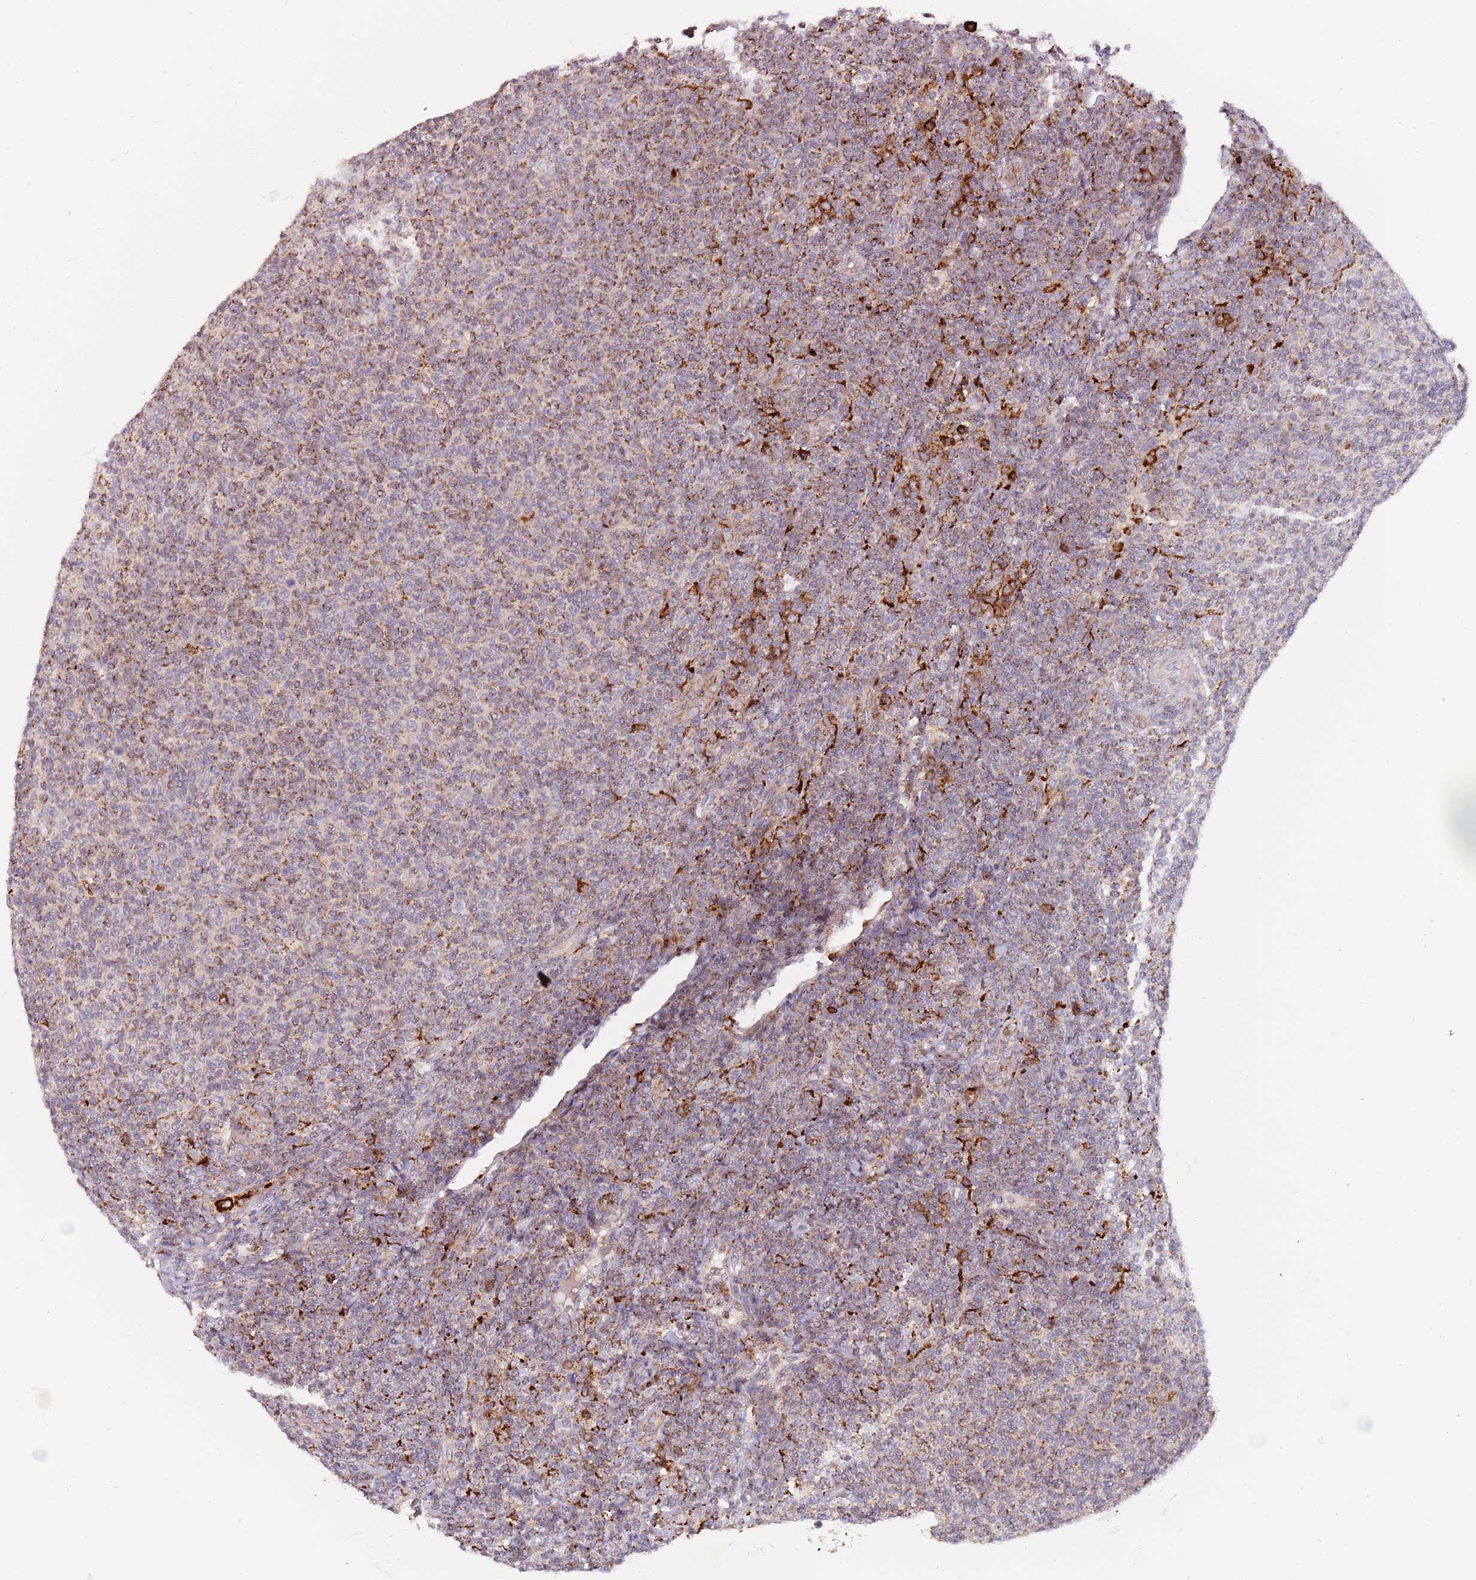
{"staining": {"intensity": "moderate", "quantity": "25%-75%", "location": "cytoplasmic/membranous"}, "tissue": "lymphoma", "cell_type": "Tumor cells", "image_type": "cancer", "snomed": [{"axis": "morphology", "description": "Malignant lymphoma, non-Hodgkin's type, Low grade"}, {"axis": "topography", "description": "Lymph node"}], "caption": "Human malignant lymphoma, non-Hodgkin's type (low-grade) stained with a protein marker exhibits moderate staining in tumor cells.", "gene": "ULK3", "patient": {"sex": "male", "age": 66}}